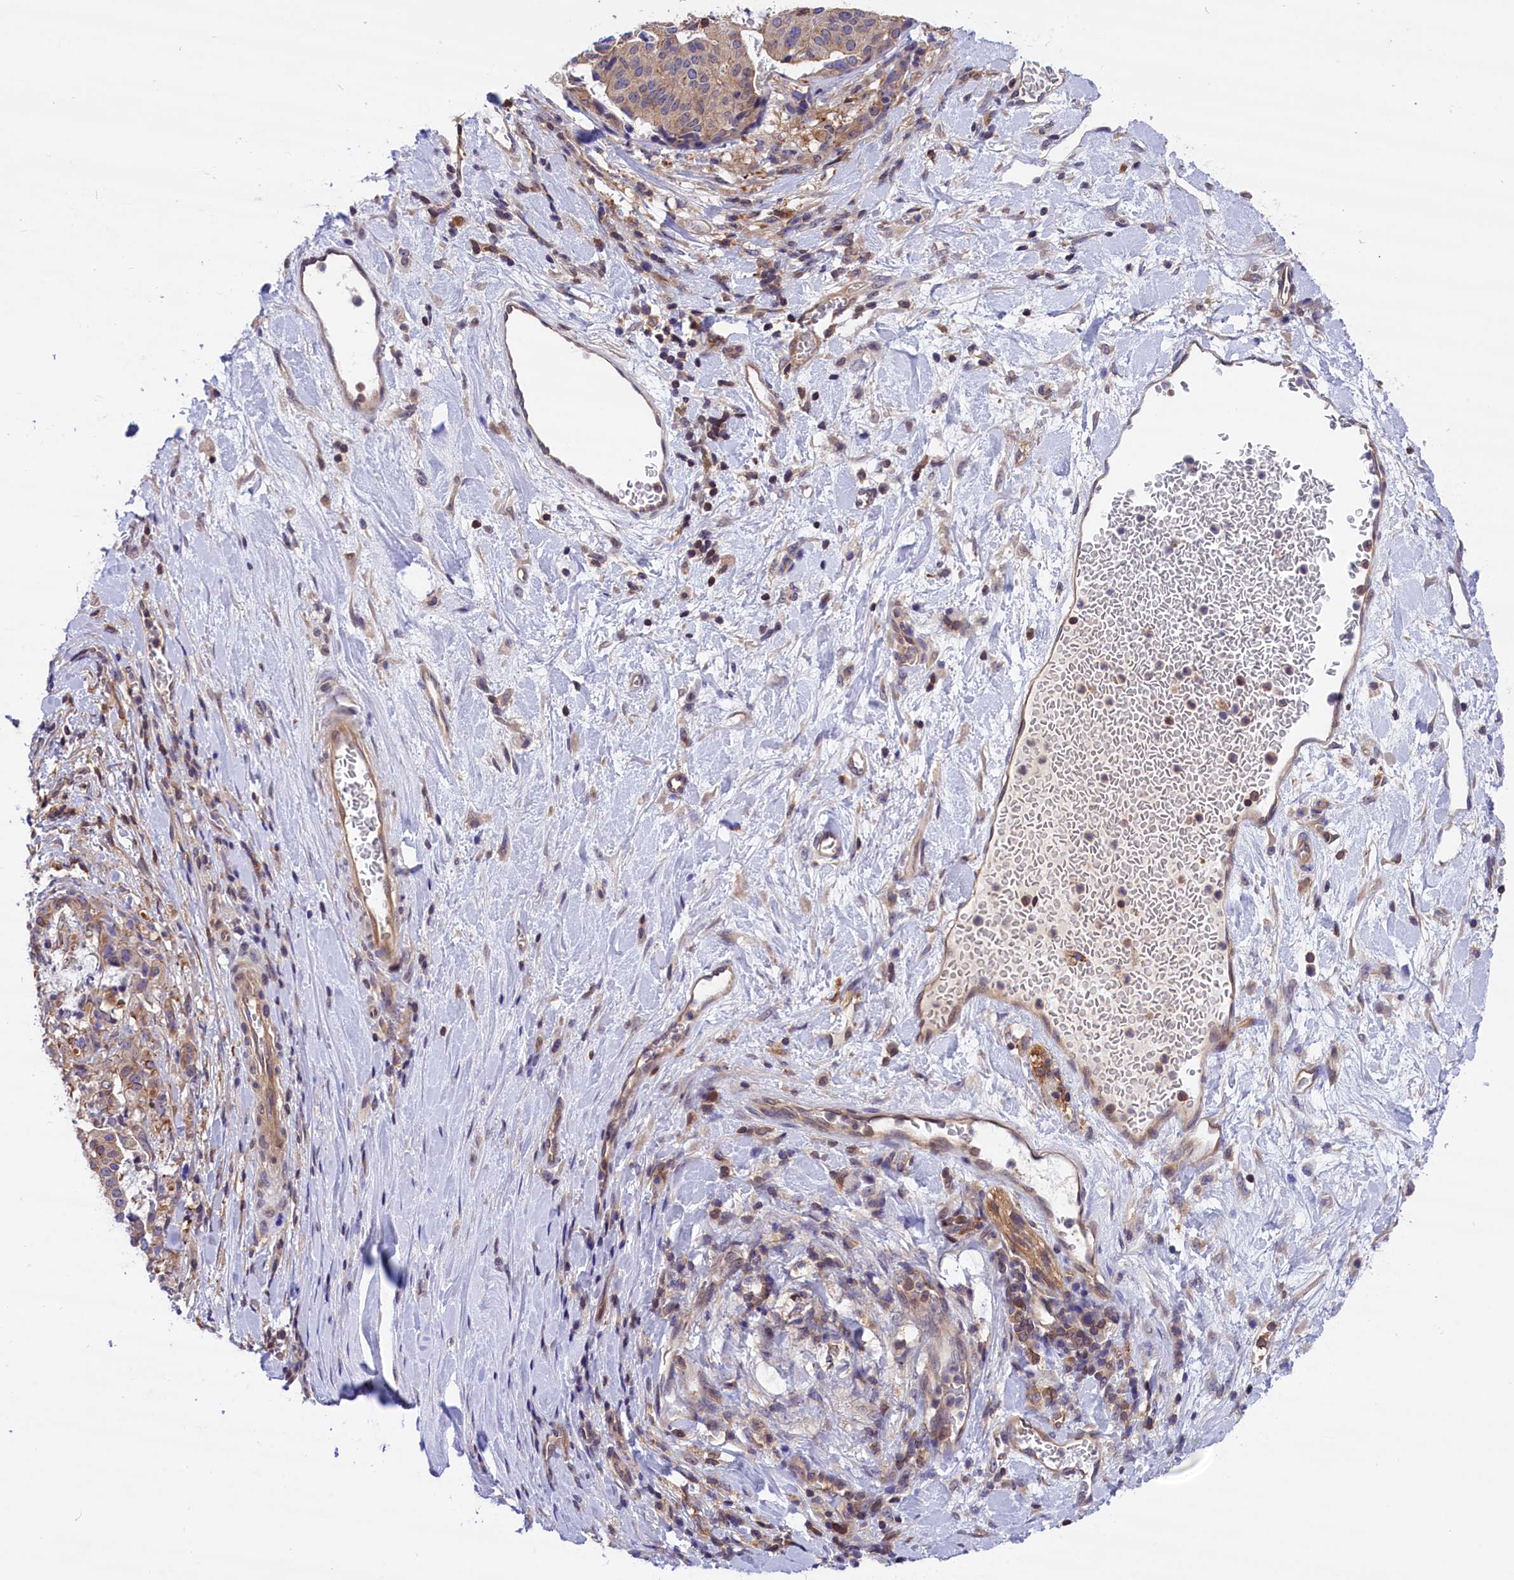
{"staining": {"intensity": "weak", "quantity": "<25%", "location": "cytoplasmic/membranous"}, "tissue": "stomach cancer", "cell_type": "Tumor cells", "image_type": "cancer", "snomed": [{"axis": "morphology", "description": "Adenocarcinoma, NOS"}, {"axis": "topography", "description": "Stomach"}], "caption": "DAB immunohistochemical staining of stomach cancer (adenocarcinoma) displays no significant expression in tumor cells. (Immunohistochemistry (ihc), brightfield microscopy, high magnification).", "gene": "TBCB", "patient": {"sex": "male", "age": 48}}